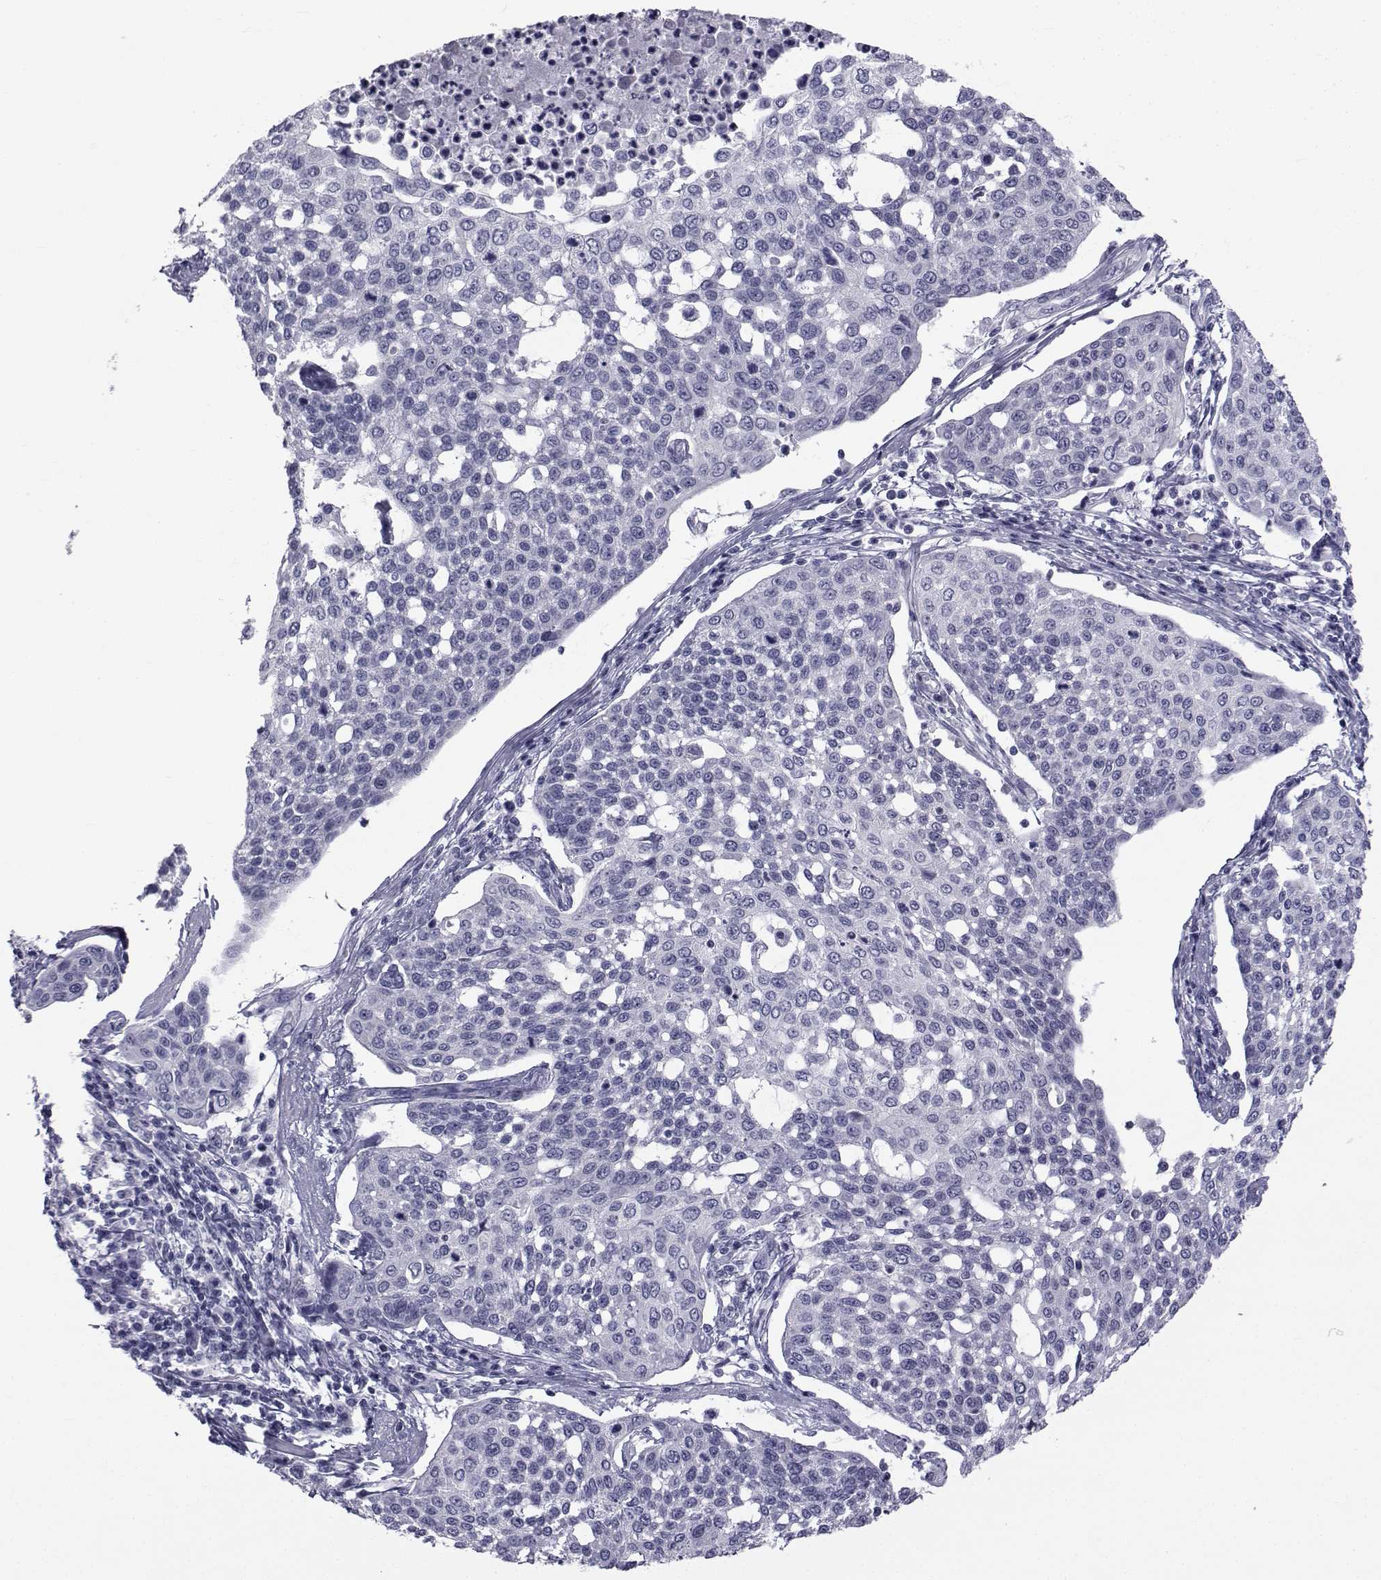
{"staining": {"intensity": "negative", "quantity": "none", "location": "none"}, "tissue": "cervical cancer", "cell_type": "Tumor cells", "image_type": "cancer", "snomed": [{"axis": "morphology", "description": "Squamous cell carcinoma, NOS"}, {"axis": "topography", "description": "Cervix"}], "caption": "Immunohistochemical staining of cervical squamous cell carcinoma reveals no significant expression in tumor cells. (Stains: DAB immunohistochemistry (IHC) with hematoxylin counter stain, Microscopy: brightfield microscopy at high magnification).", "gene": "FDXR", "patient": {"sex": "female", "age": 34}}